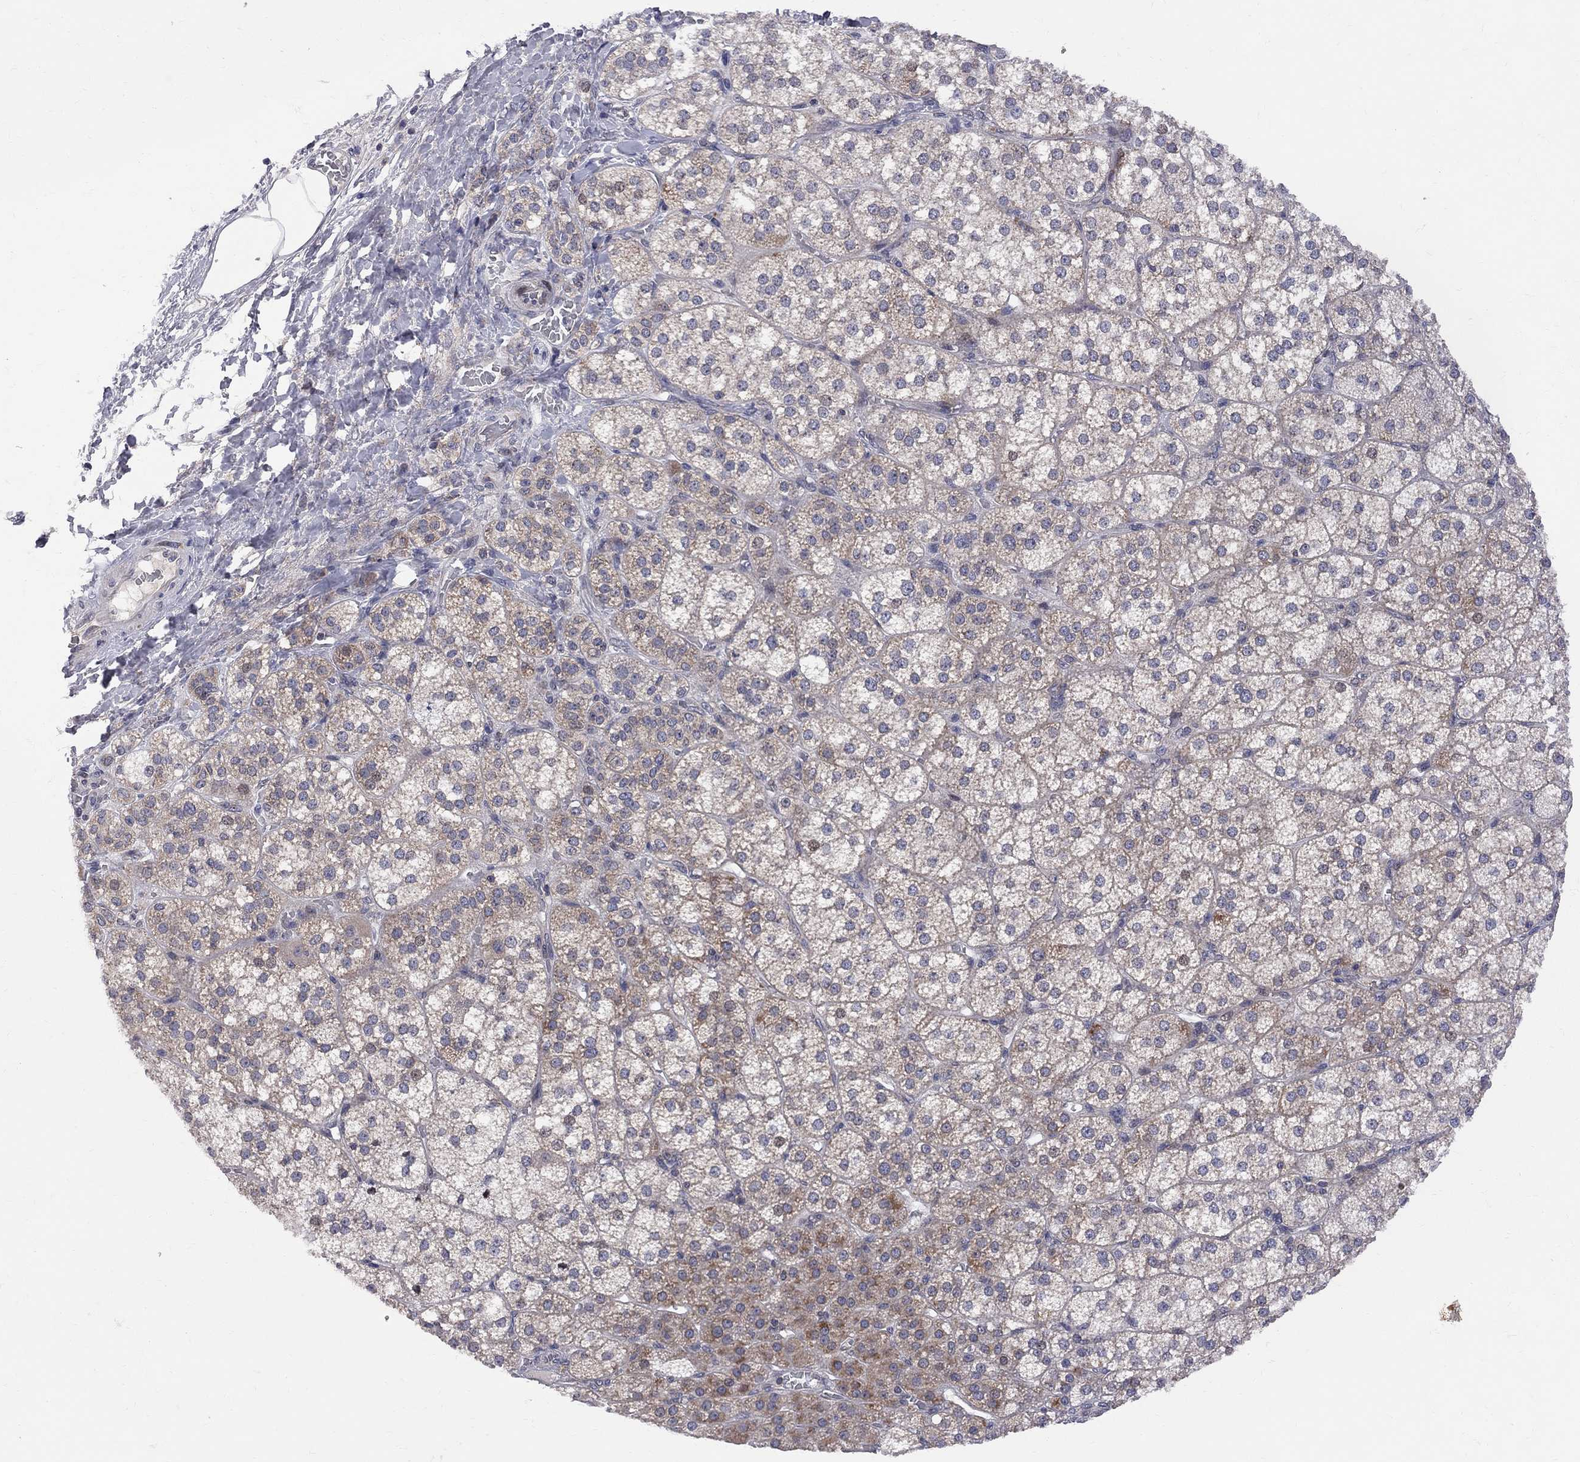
{"staining": {"intensity": "moderate", "quantity": "<25%", "location": "cytoplasmic/membranous"}, "tissue": "adrenal gland", "cell_type": "Glandular cells", "image_type": "normal", "snomed": [{"axis": "morphology", "description": "Normal tissue, NOS"}, {"axis": "topography", "description": "Adrenal gland"}], "caption": "Immunohistochemical staining of normal human adrenal gland demonstrates <25% levels of moderate cytoplasmic/membranous protein staining in approximately <25% of glandular cells.", "gene": "CNOT11", "patient": {"sex": "female", "age": 60}}